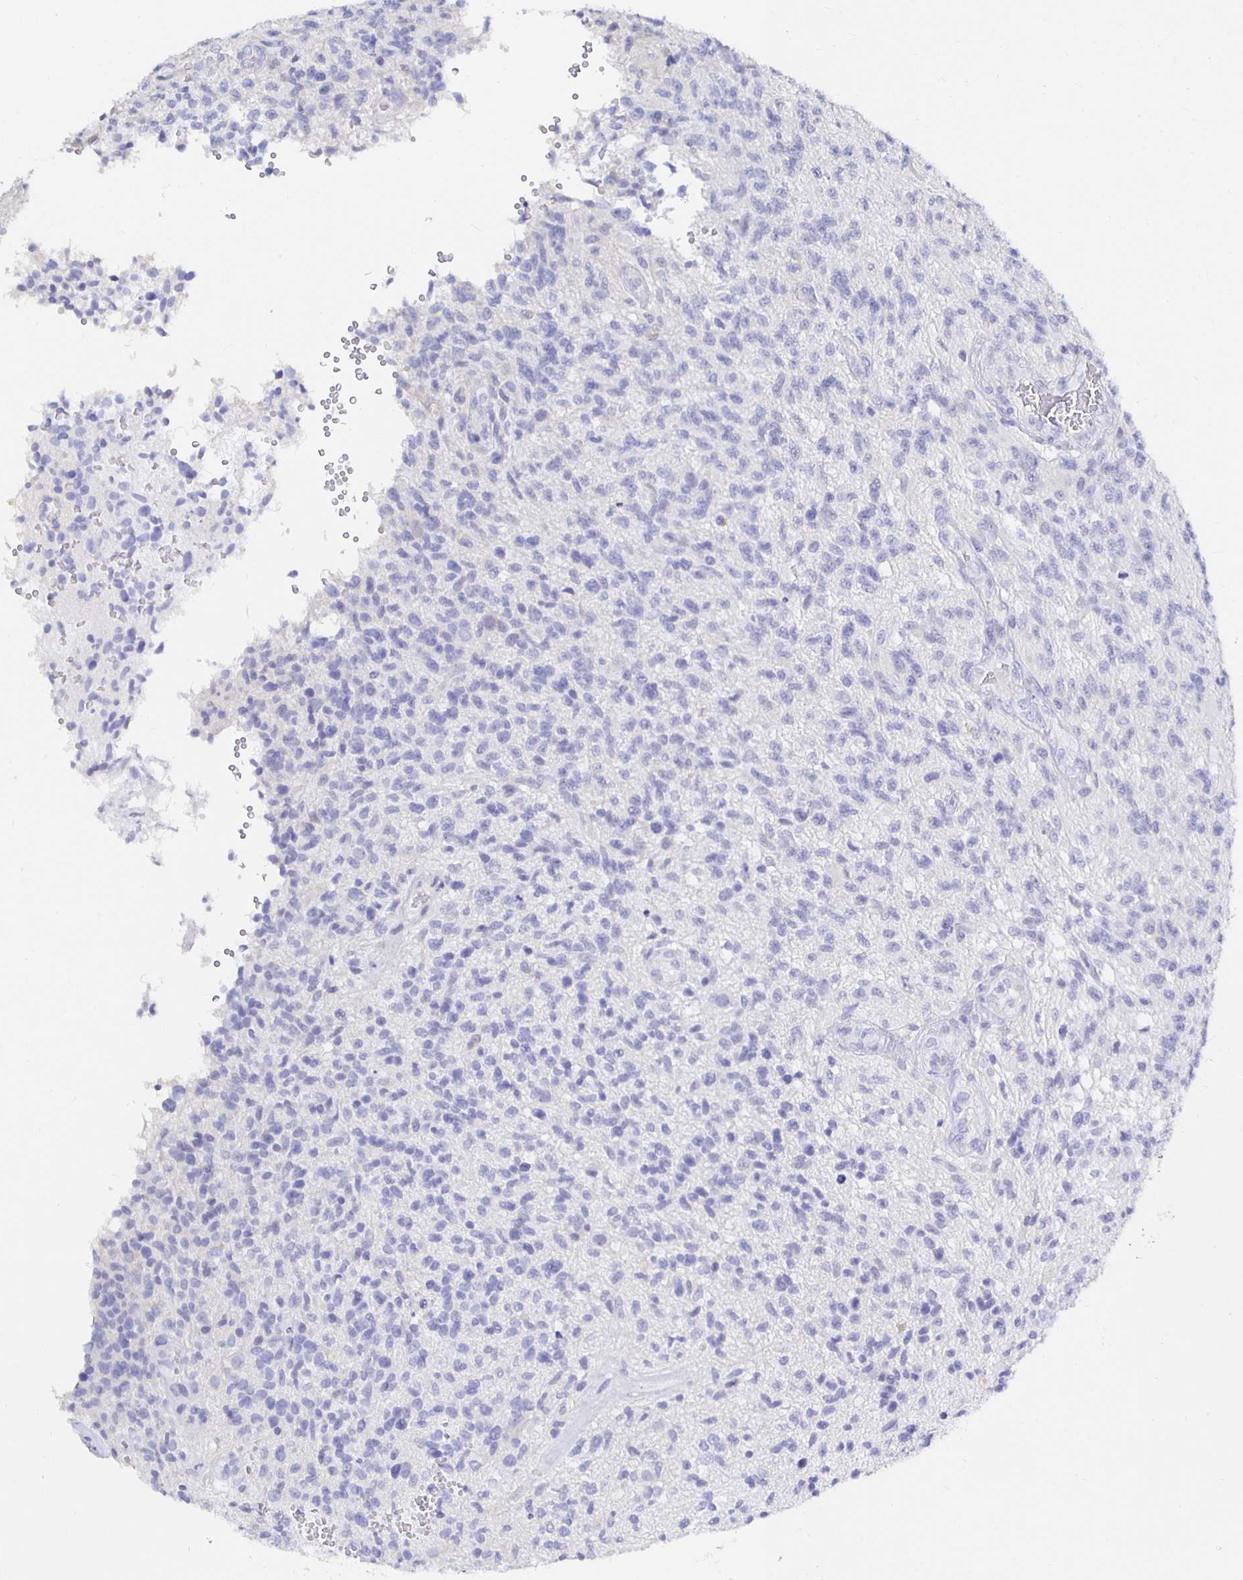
{"staining": {"intensity": "negative", "quantity": "none", "location": "none"}, "tissue": "glioma", "cell_type": "Tumor cells", "image_type": "cancer", "snomed": [{"axis": "morphology", "description": "Glioma, malignant, High grade"}, {"axis": "topography", "description": "Brain"}], "caption": "This micrograph is of glioma stained with IHC to label a protein in brown with the nuclei are counter-stained blue. There is no expression in tumor cells. (Brightfield microscopy of DAB IHC at high magnification).", "gene": "UMOD", "patient": {"sex": "male", "age": 56}}